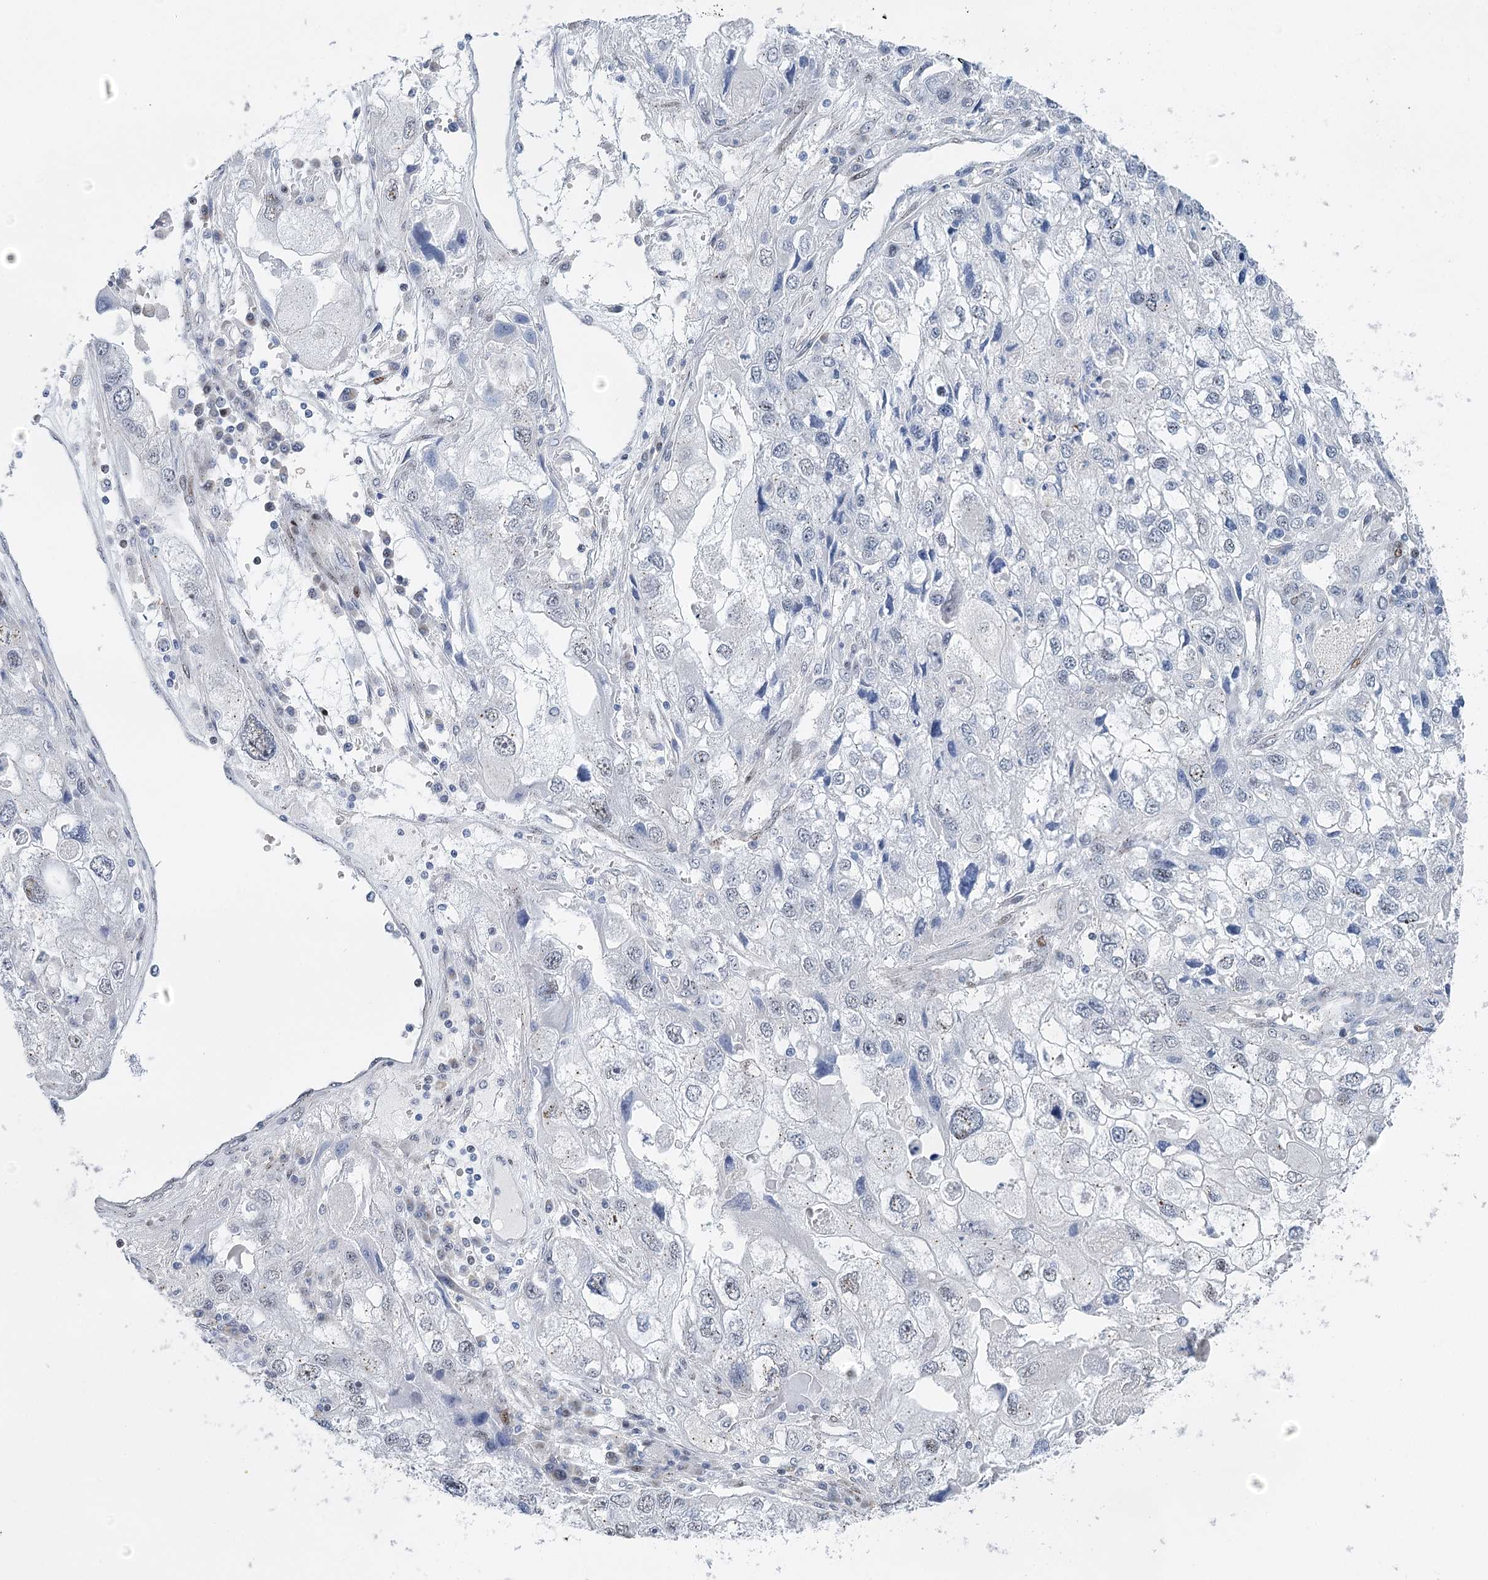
{"staining": {"intensity": "weak", "quantity": "25%-75%", "location": "nuclear"}, "tissue": "endometrial cancer", "cell_type": "Tumor cells", "image_type": "cancer", "snomed": [{"axis": "morphology", "description": "Adenocarcinoma, NOS"}, {"axis": "topography", "description": "Endometrium"}], "caption": "IHC (DAB) staining of adenocarcinoma (endometrial) demonstrates weak nuclear protein expression in about 25%-75% of tumor cells. The staining was performed using DAB (3,3'-diaminobenzidine), with brown indicating positive protein expression. Nuclei are stained blue with hematoxylin.", "gene": "CAMTA1", "patient": {"sex": "female", "age": 49}}